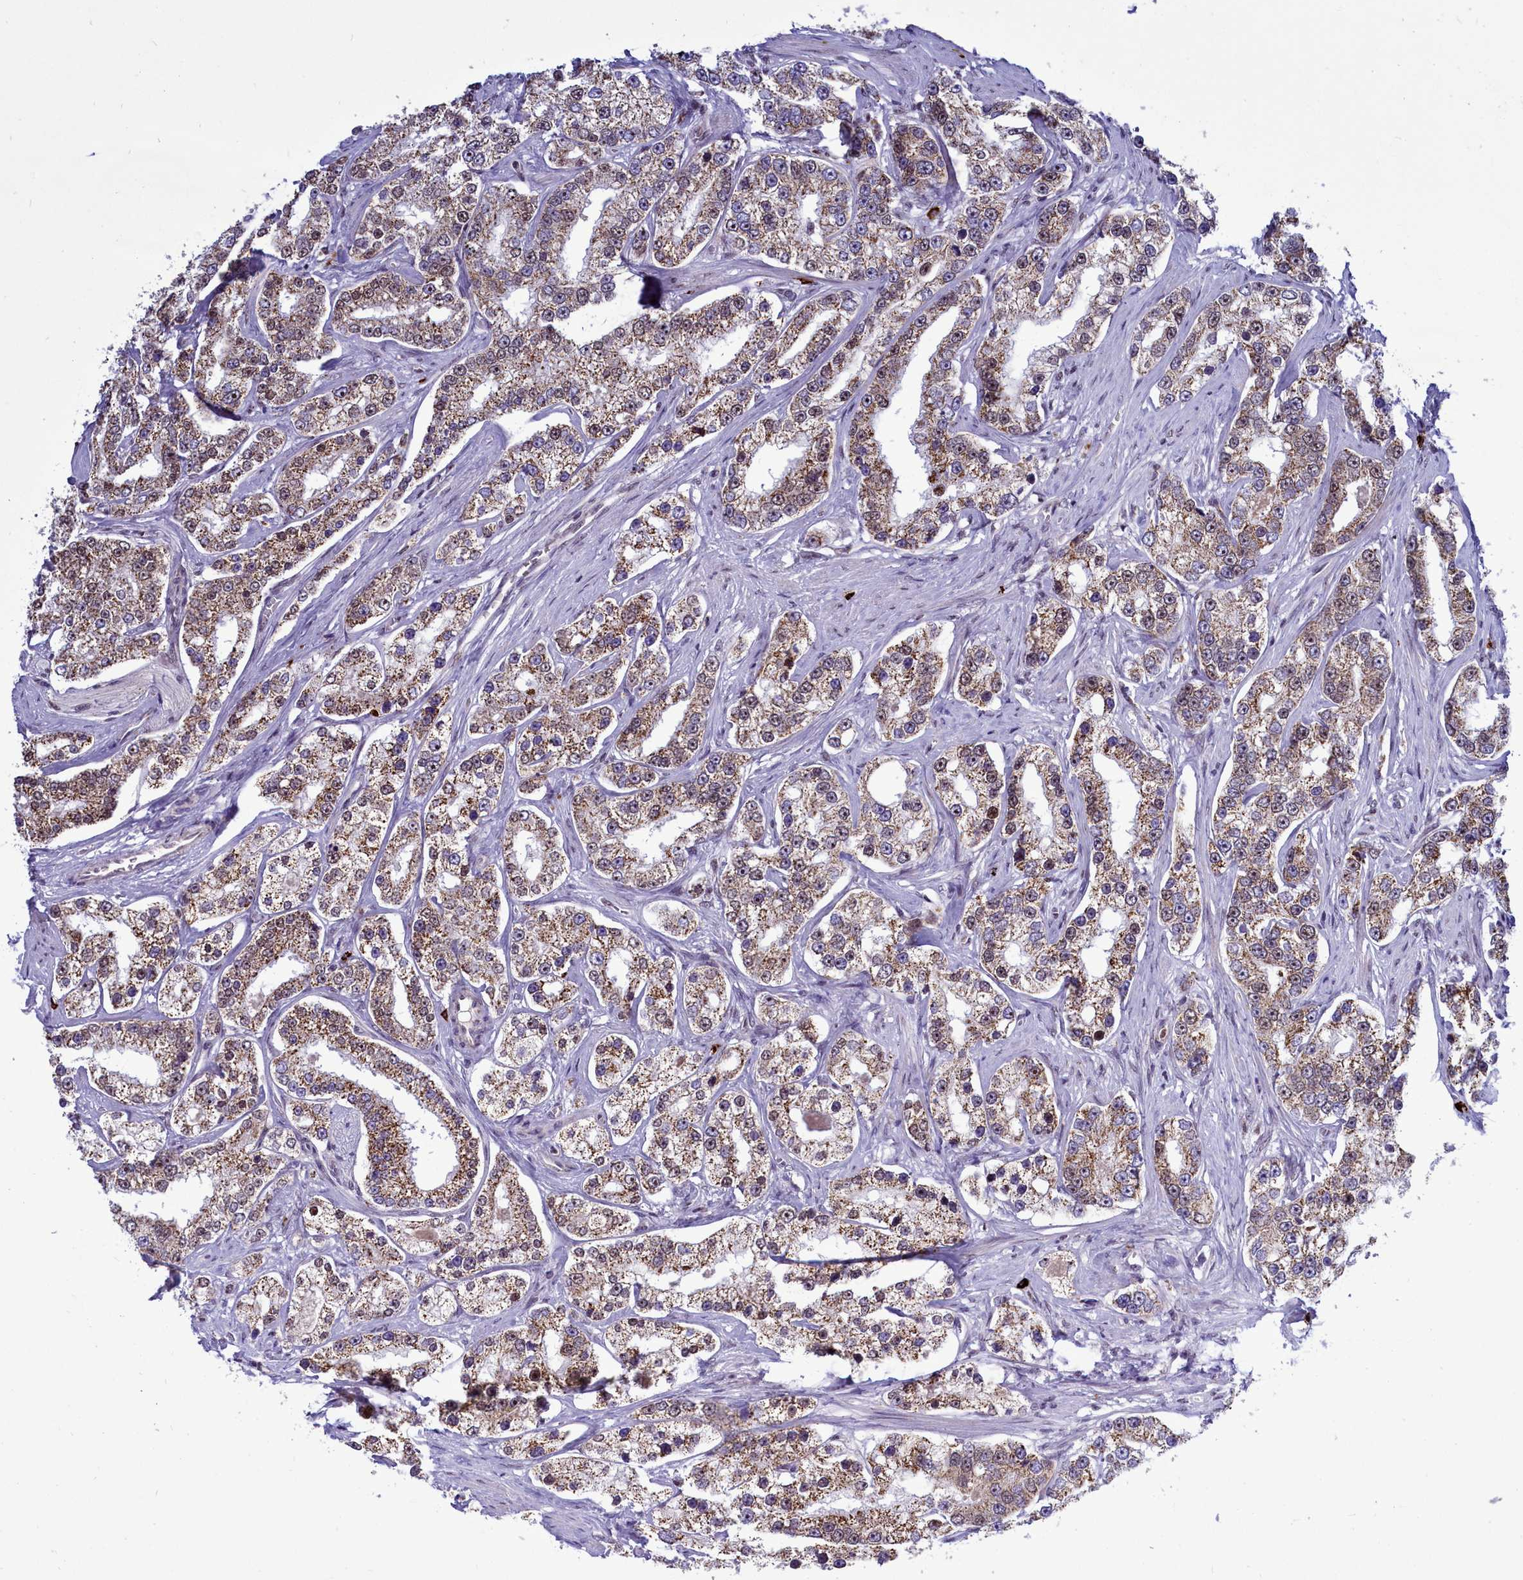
{"staining": {"intensity": "moderate", "quantity": ">75%", "location": "cytoplasmic/membranous,nuclear"}, "tissue": "prostate cancer", "cell_type": "Tumor cells", "image_type": "cancer", "snomed": [{"axis": "morphology", "description": "Normal tissue, NOS"}, {"axis": "morphology", "description": "Adenocarcinoma, High grade"}, {"axis": "topography", "description": "Prostate"}], "caption": "Immunohistochemistry (DAB (3,3'-diaminobenzidine)) staining of prostate cancer demonstrates moderate cytoplasmic/membranous and nuclear protein positivity in approximately >75% of tumor cells.", "gene": "POM121L2", "patient": {"sex": "male", "age": 83}}